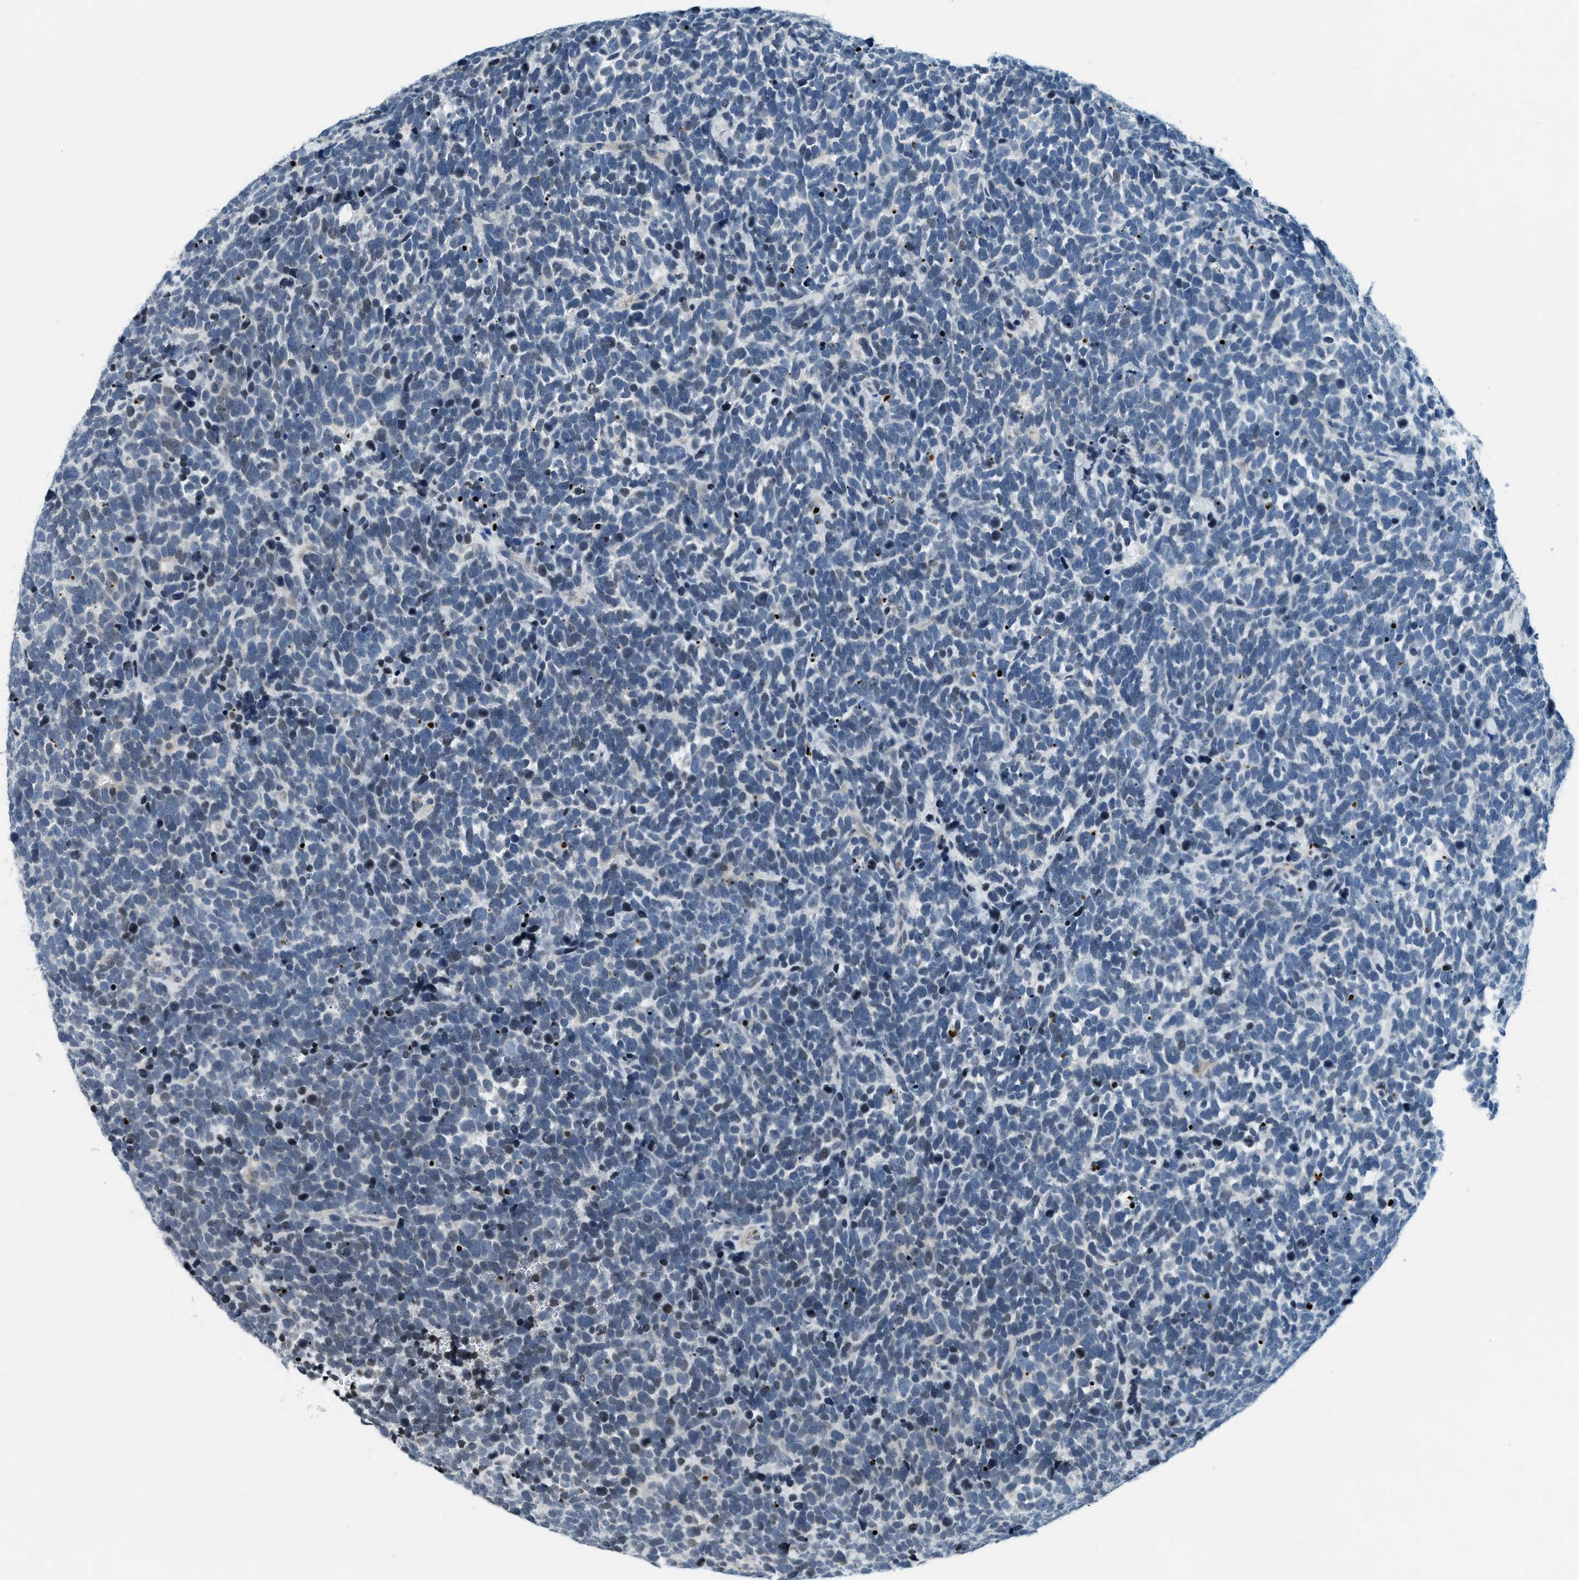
{"staining": {"intensity": "negative", "quantity": "none", "location": "none"}, "tissue": "urothelial cancer", "cell_type": "Tumor cells", "image_type": "cancer", "snomed": [{"axis": "morphology", "description": "Urothelial carcinoma, High grade"}, {"axis": "topography", "description": "Urinary bladder"}], "caption": "An IHC histopathology image of urothelial cancer is shown. There is no staining in tumor cells of urothelial cancer.", "gene": "UVRAG", "patient": {"sex": "female", "age": 82}}